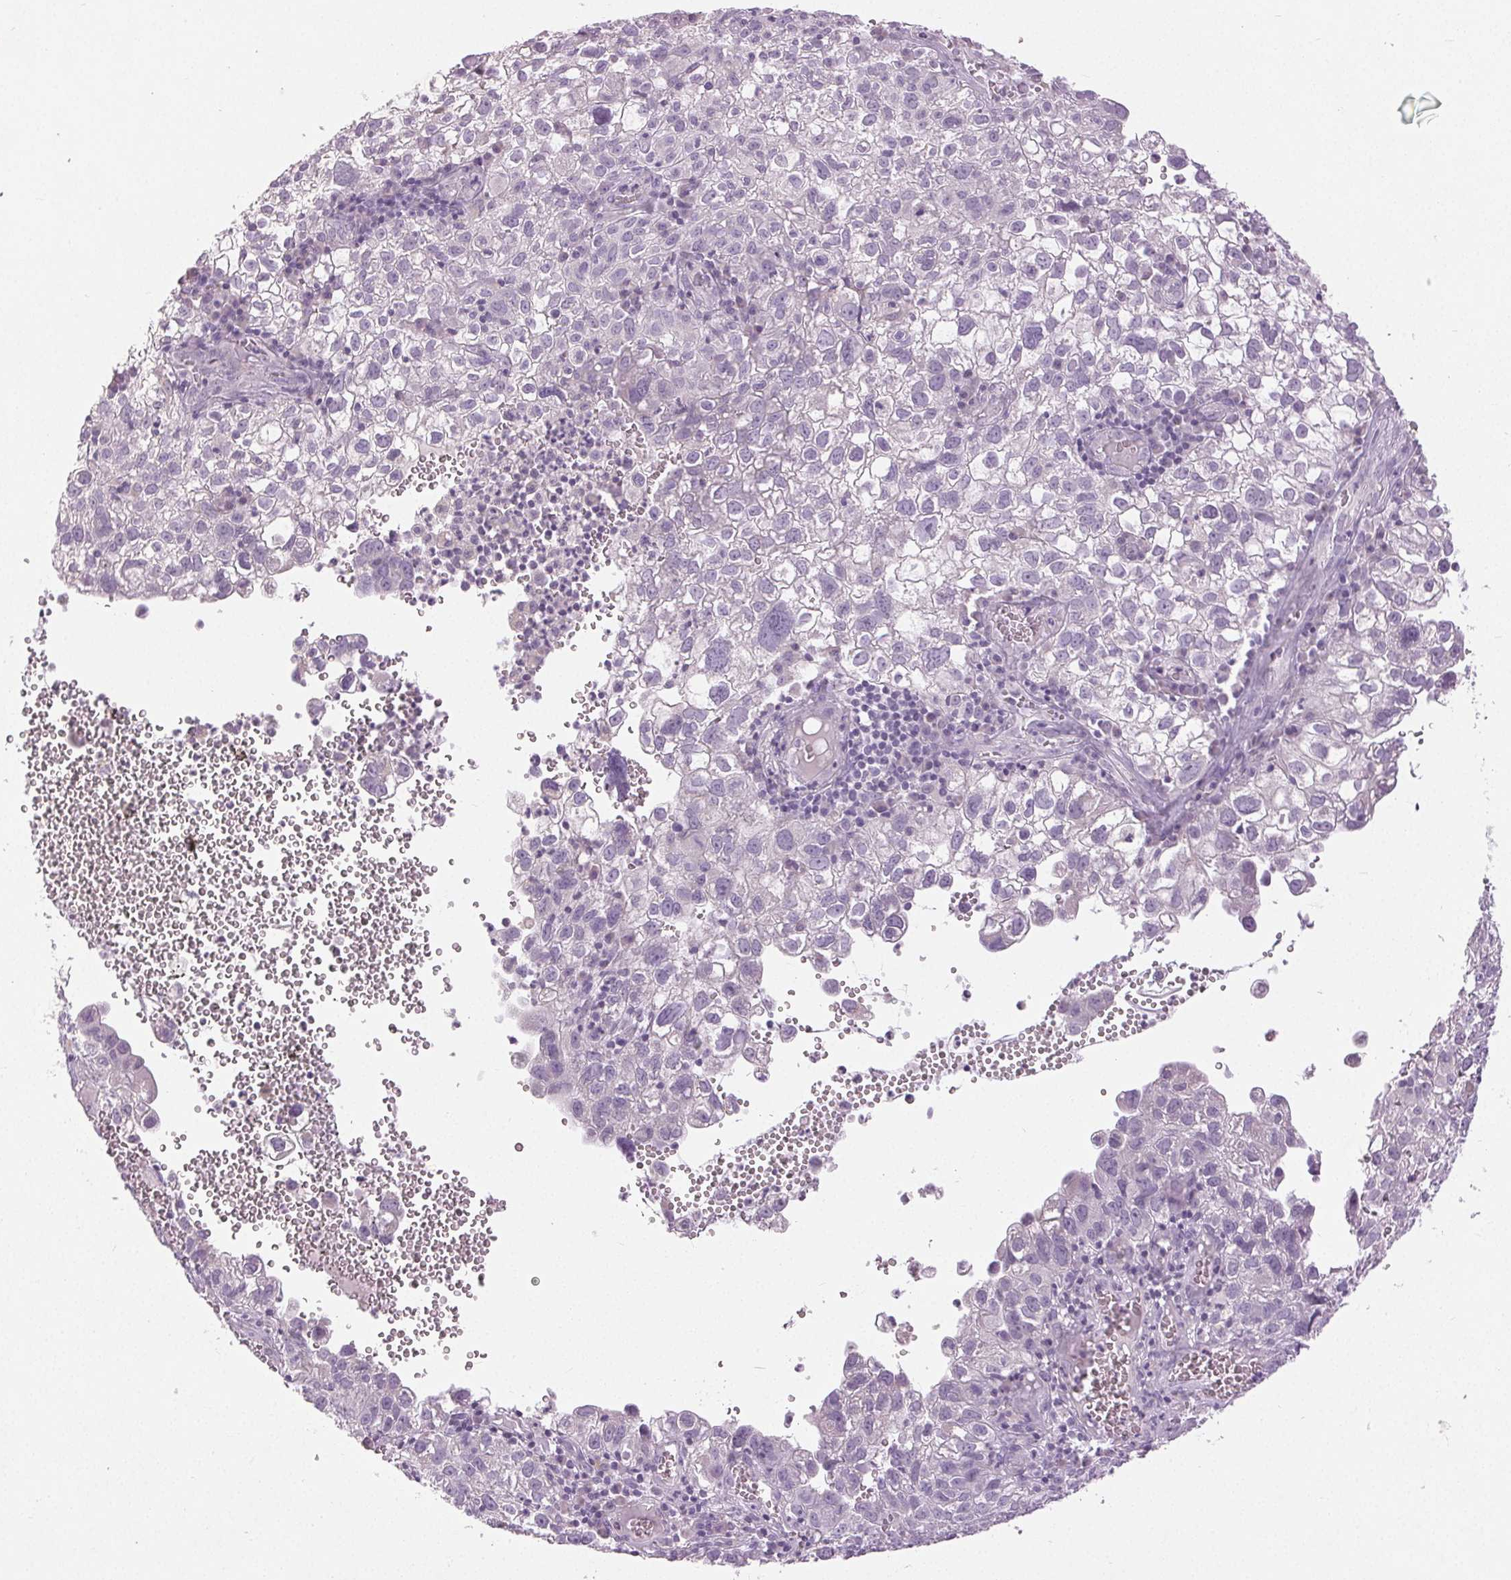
{"staining": {"intensity": "negative", "quantity": "none", "location": "none"}, "tissue": "cervical cancer", "cell_type": "Tumor cells", "image_type": "cancer", "snomed": [{"axis": "morphology", "description": "Squamous cell carcinoma, NOS"}, {"axis": "topography", "description": "Cervix"}], "caption": "The immunohistochemistry (IHC) histopathology image has no significant positivity in tumor cells of squamous cell carcinoma (cervical) tissue. (Brightfield microscopy of DAB immunohistochemistry at high magnification).", "gene": "DSG3", "patient": {"sex": "female", "age": 55}}